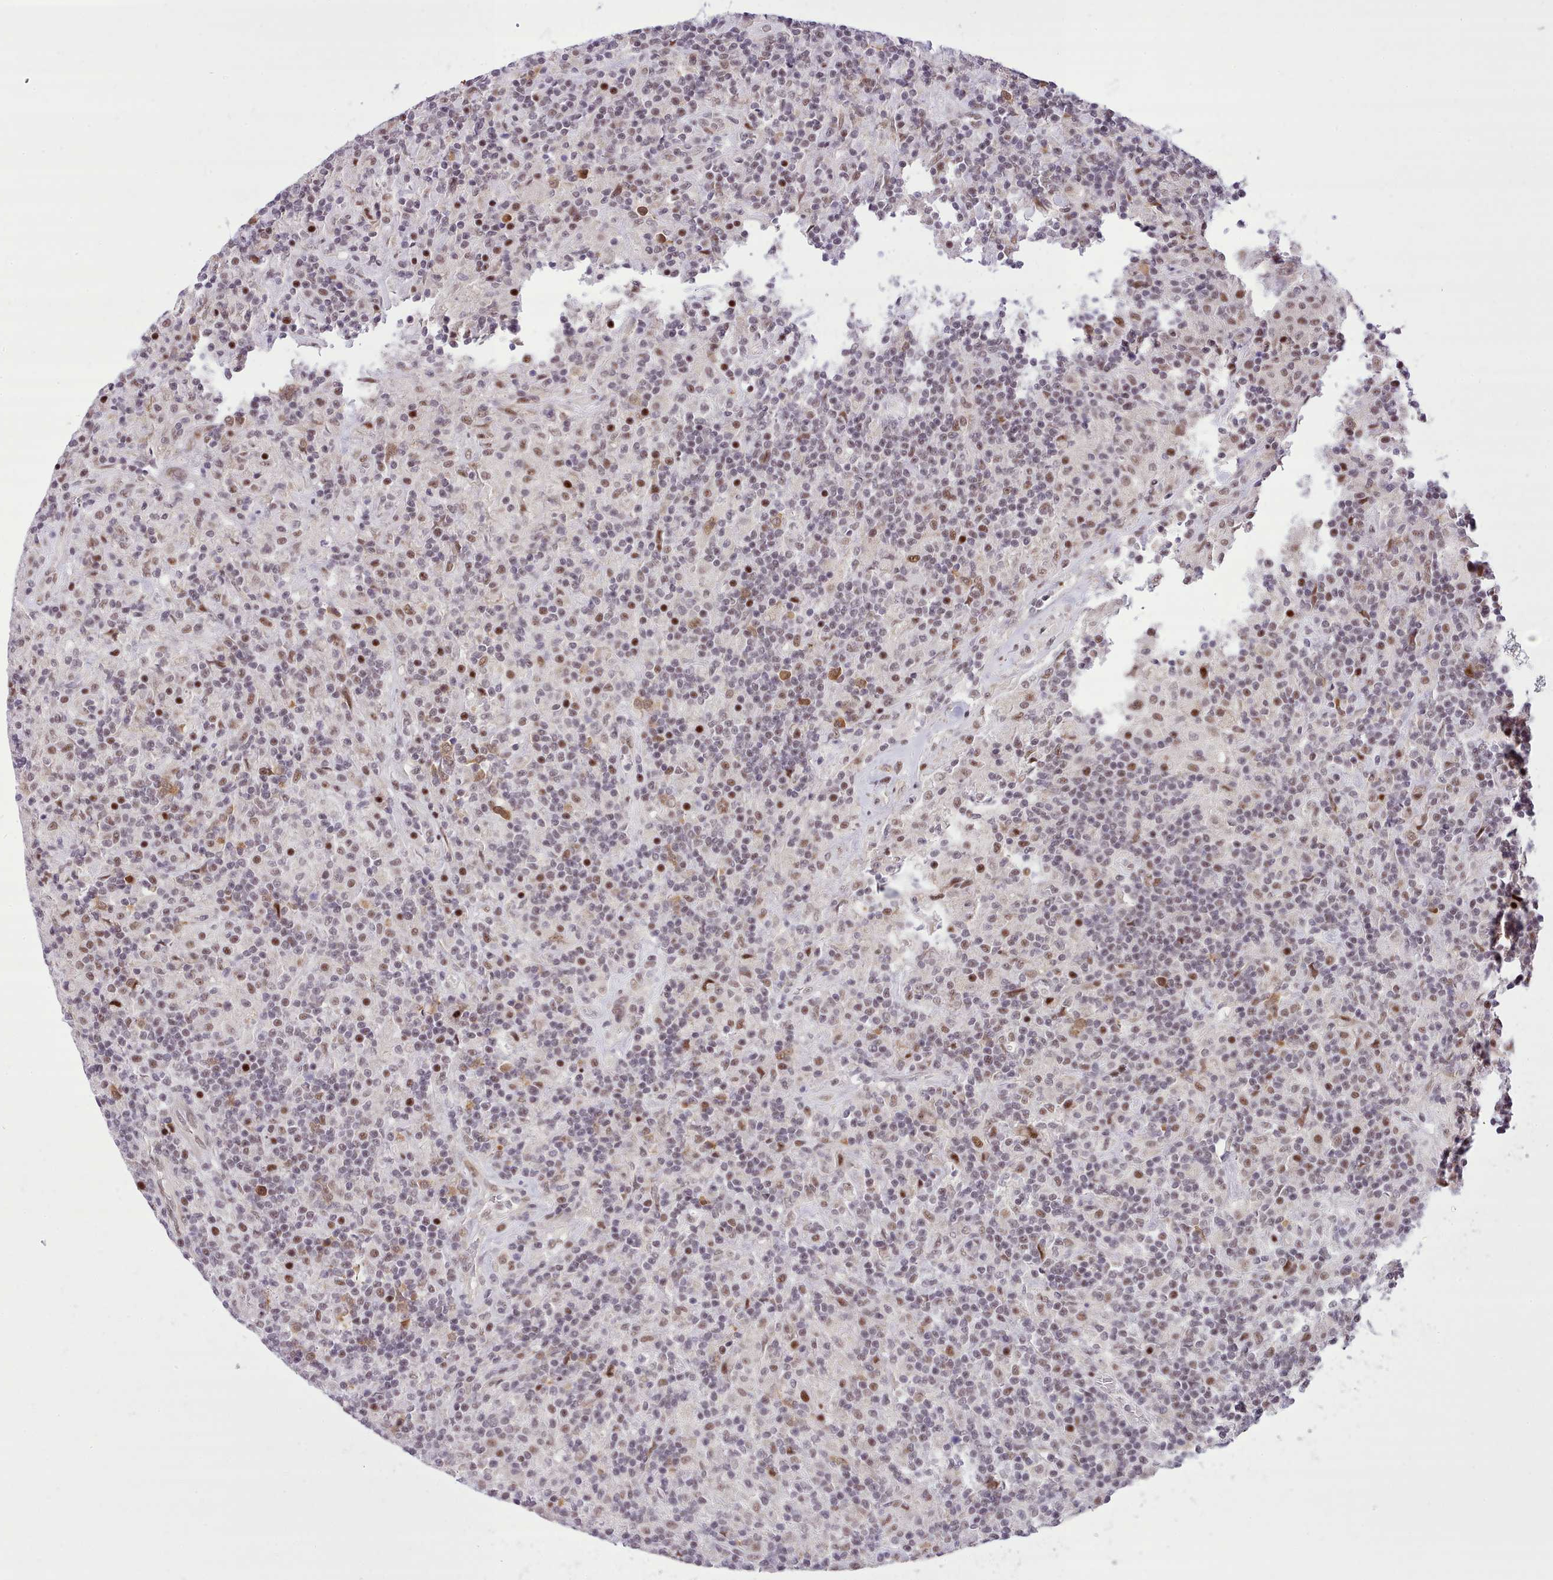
{"staining": {"intensity": "moderate", "quantity": "25%-75%", "location": "nuclear"}, "tissue": "lymphoma", "cell_type": "Tumor cells", "image_type": "cancer", "snomed": [{"axis": "morphology", "description": "Hodgkin's disease, NOS"}, {"axis": "topography", "description": "Lymph node"}], "caption": "The micrograph demonstrates a brown stain indicating the presence of a protein in the nuclear of tumor cells in lymphoma.", "gene": "HOXB7", "patient": {"sex": "male", "age": 70}}